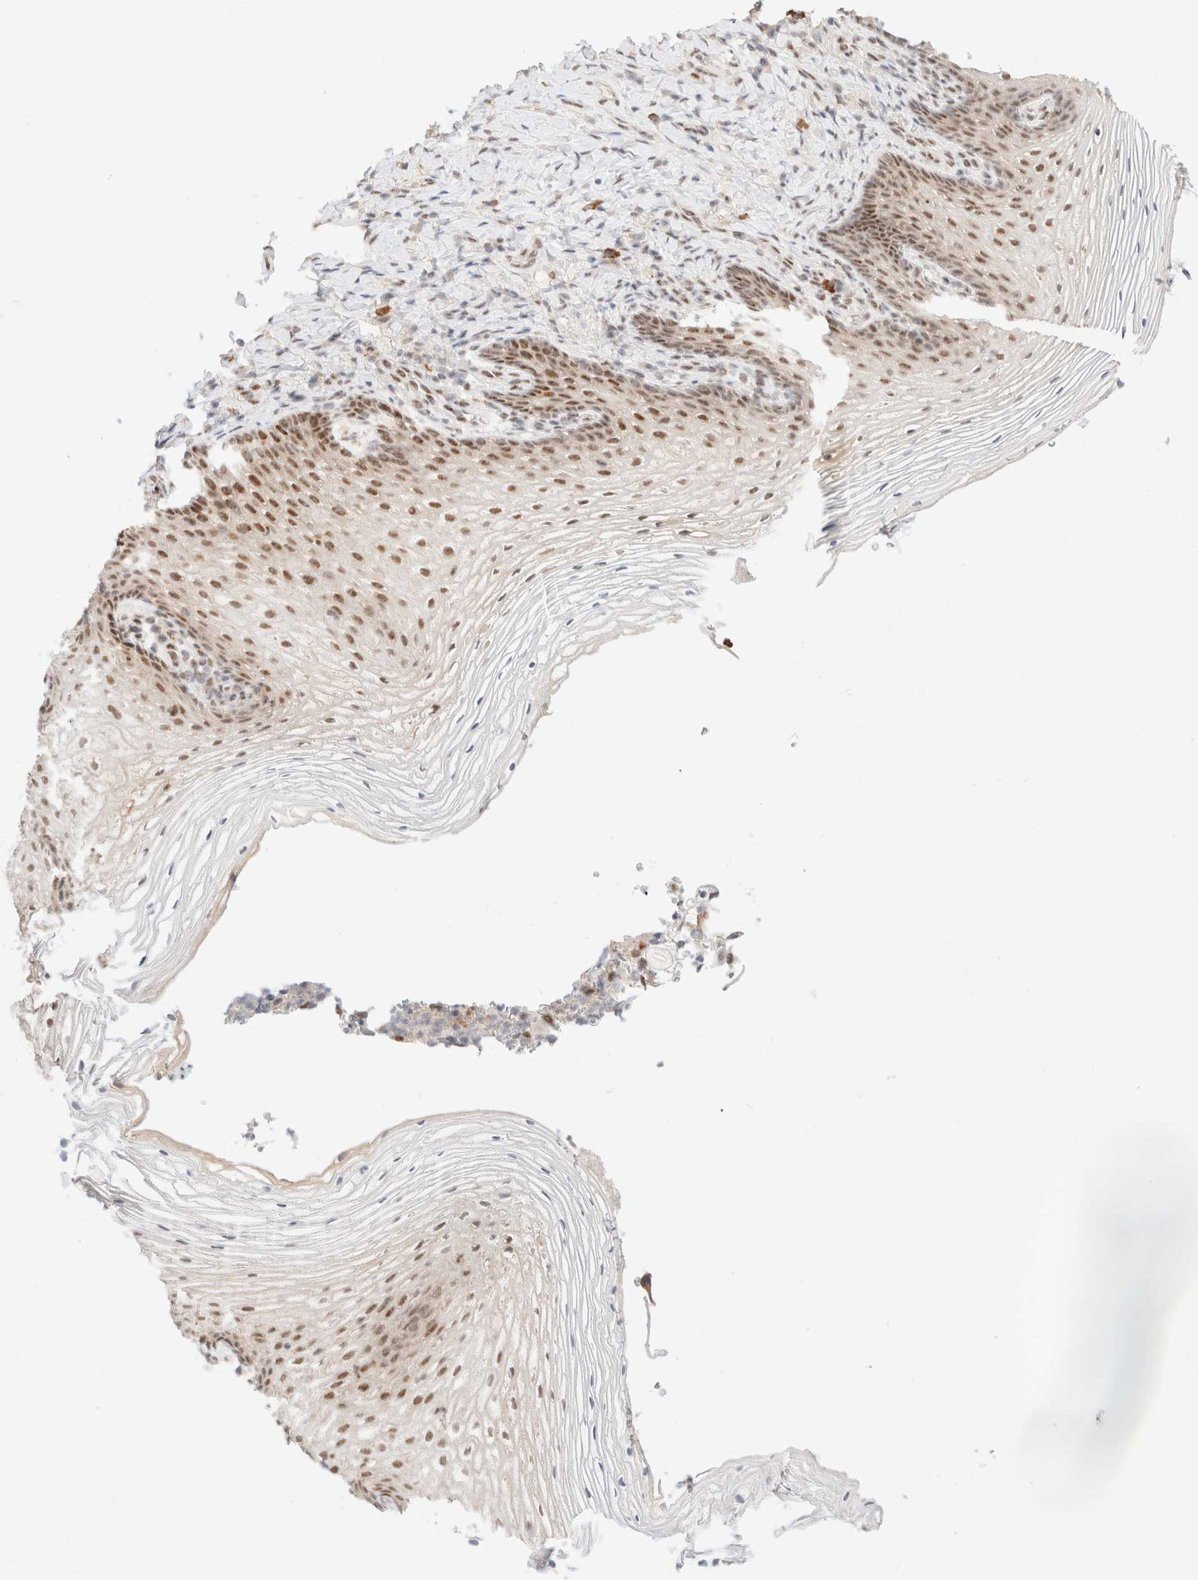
{"staining": {"intensity": "moderate", "quantity": ">75%", "location": "nuclear"}, "tissue": "vagina", "cell_type": "Squamous epithelial cells", "image_type": "normal", "snomed": [{"axis": "morphology", "description": "Normal tissue, NOS"}, {"axis": "topography", "description": "Vagina"}], "caption": "Immunohistochemistry of normal vagina demonstrates medium levels of moderate nuclear expression in approximately >75% of squamous epithelial cells. The staining is performed using DAB brown chromogen to label protein expression. The nuclei are counter-stained blue using hematoxylin.", "gene": "CIC", "patient": {"sex": "female", "age": 60}}